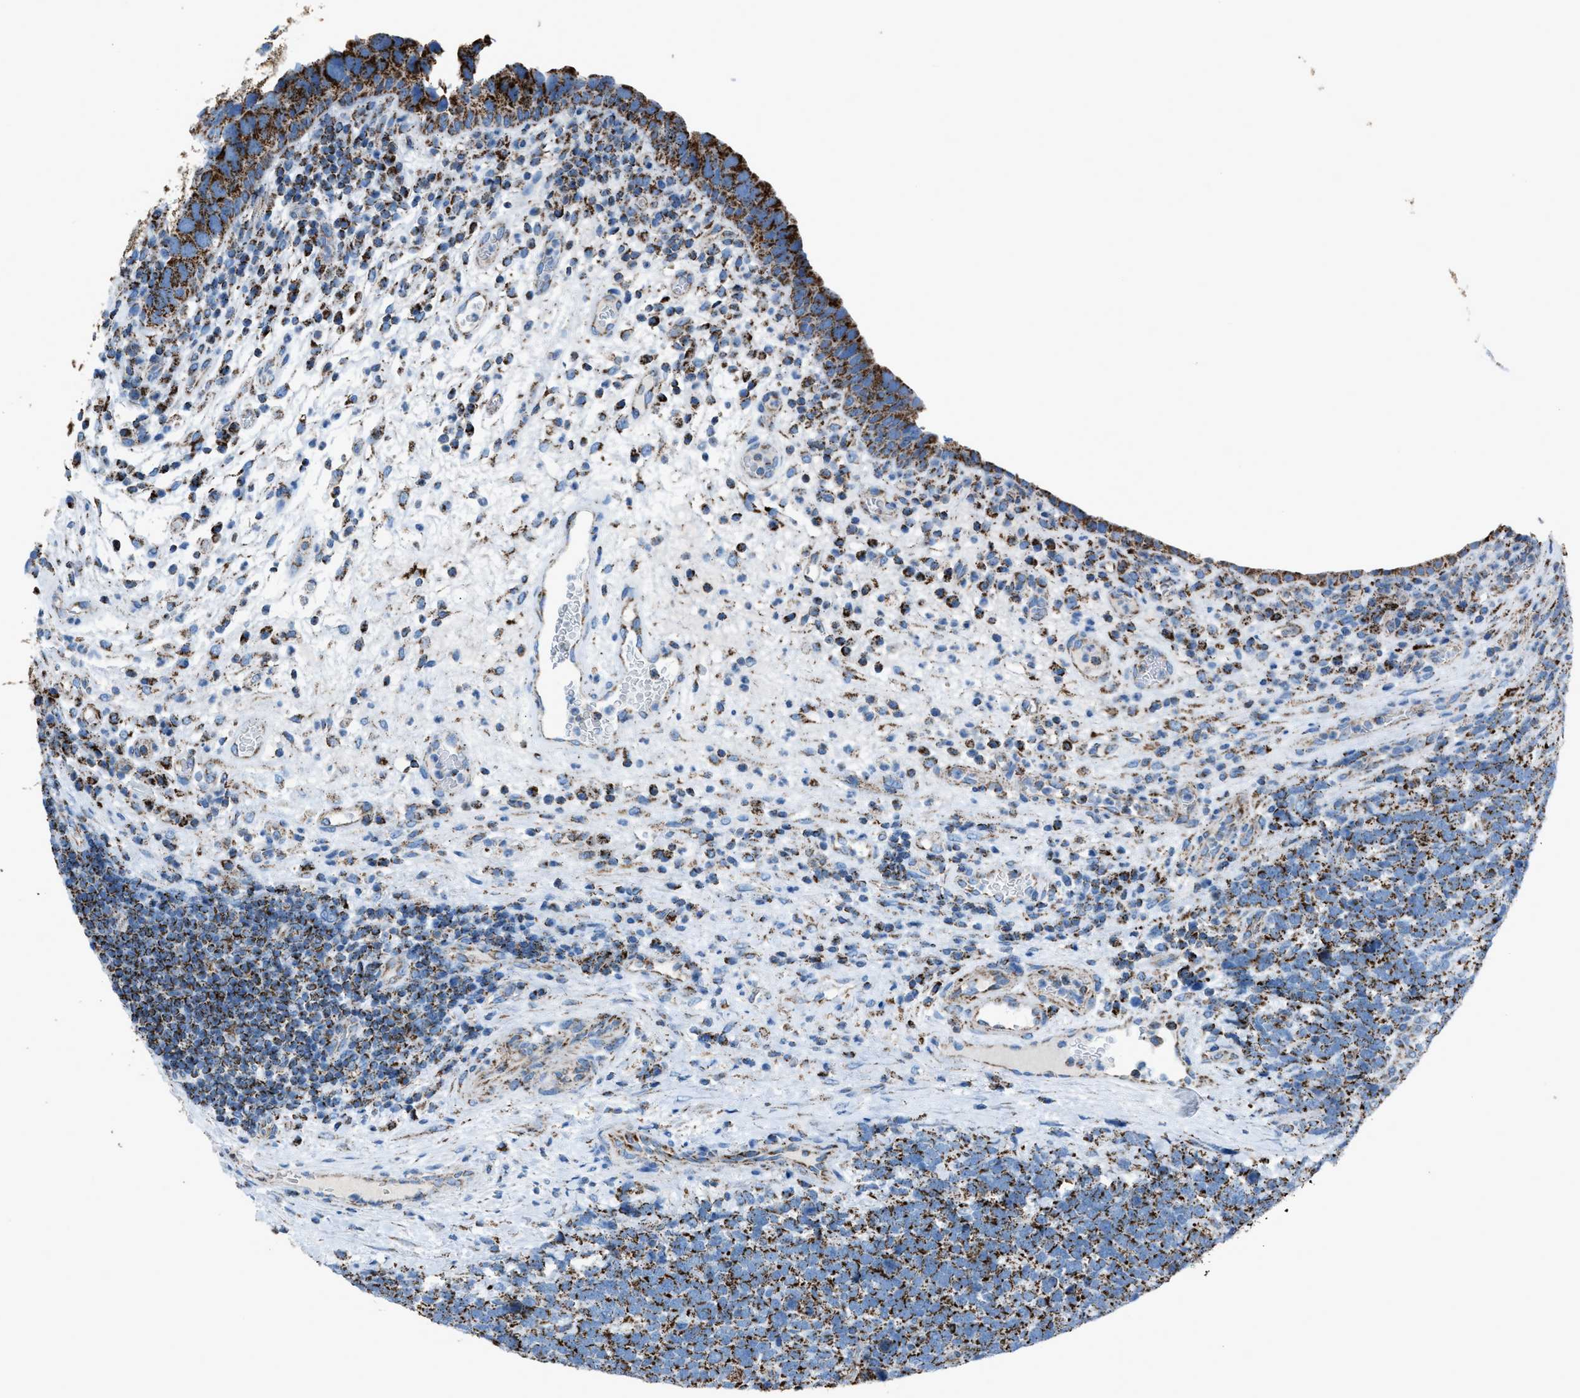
{"staining": {"intensity": "strong", "quantity": ">75%", "location": "cytoplasmic/membranous"}, "tissue": "urothelial cancer", "cell_type": "Tumor cells", "image_type": "cancer", "snomed": [{"axis": "morphology", "description": "Urothelial carcinoma, High grade"}, {"axis": "topography", "description": "Urinary bladder"}], "caption": "Urothelial cancer was stained to show a protein in brown. There is high levels of strong cytoplasmic/membranous positivity in approximately >75% of tumor cells.", "gene": "MDH2", "patient": {"sex": "female", "age": 82}}